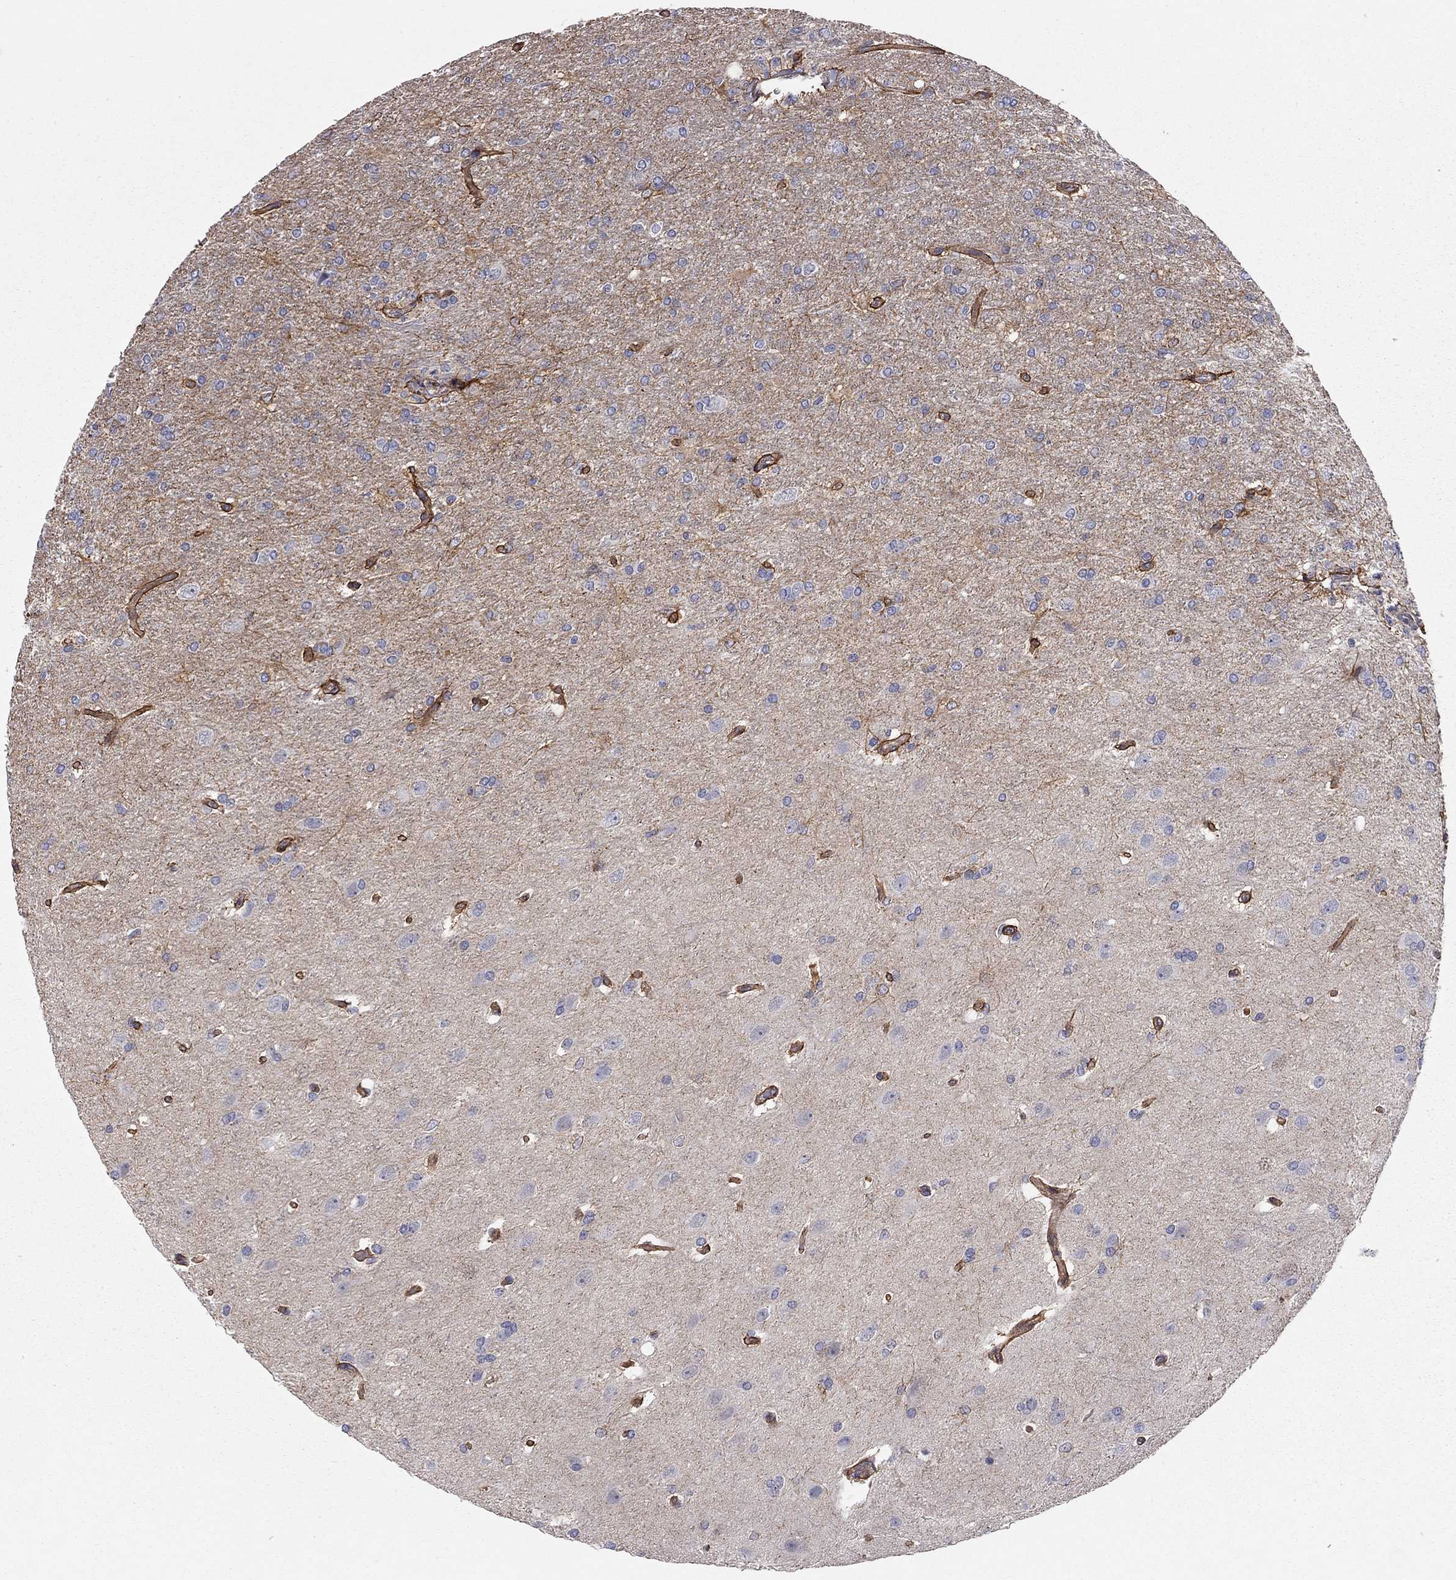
{"staining": {"intensity": "negative", "quantity": "none", "location": "none"}, "tissue": "glioma", "cell_type": "Tumor cells", "image_type": "cancer", "snomed": [{"axis": "morphology", "description": "Glioma, malignant, High grade"}, {"axis": "topography", "description": "Brain"}], "caption": "This is a photomicrograph of immunohistochemistry (IHC) staining of glioma, which shows no positivity in tumor cells.", "gene": "BICDL2", "patient": {"sex": "male", "age": 68}}